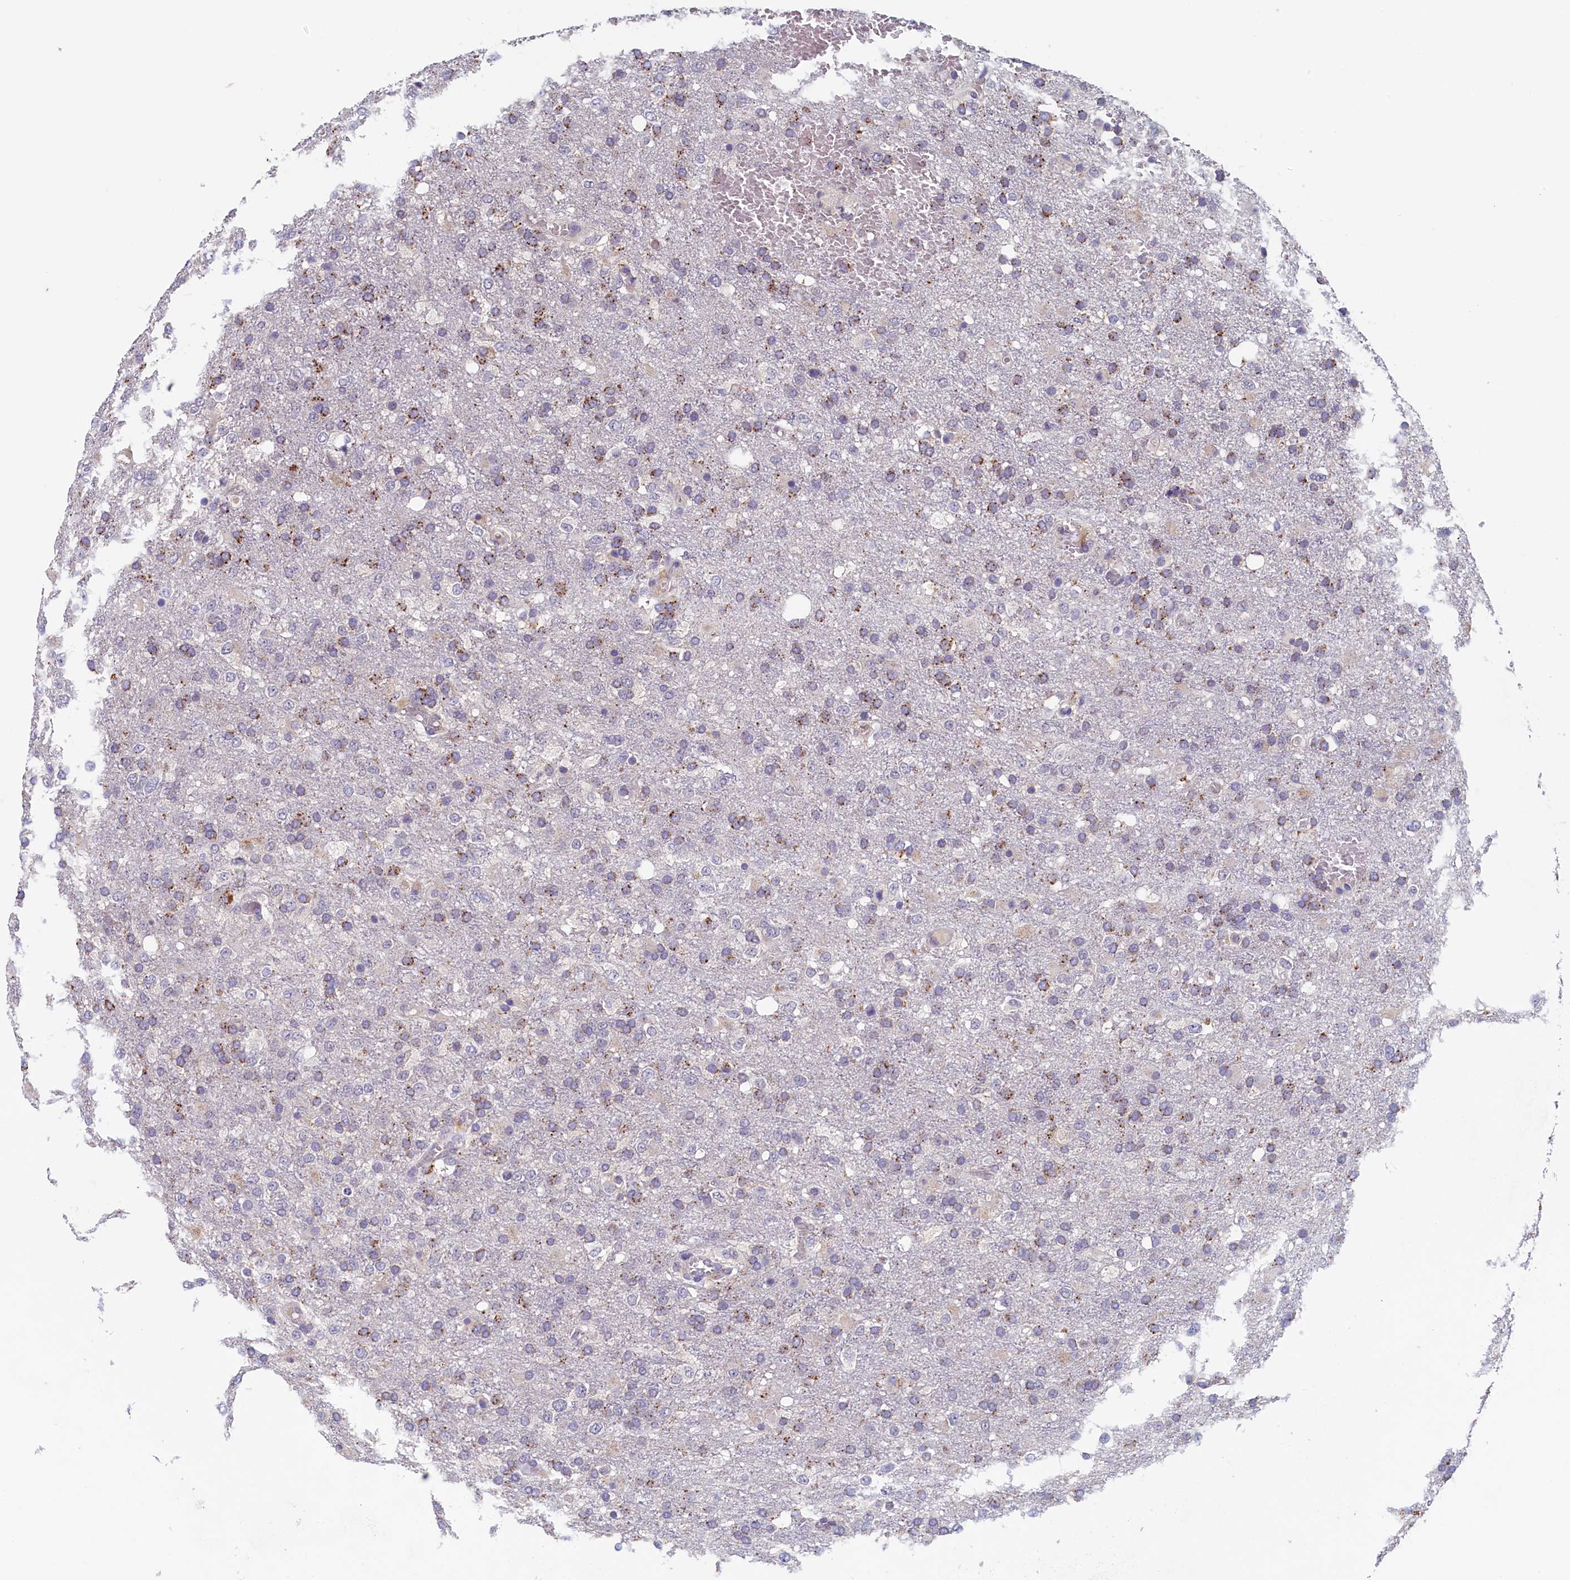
{"staining": {"intensity": "moderate", "quantity": "<25%", "location": "cytoplasmic/membranous"}, "tissue": "glioma", "cell_type": "Tumor cells", "image_type": "cancer", "snomed": [{"axis": "morphology", "description": "Glioma, malignant, High grade"}, {"axis": "topography", "description": "Brain"}], "caption": "Moderate cytoplasmic/membranous expression is present in about <25% of tumor cells in malignant glioma (high-grade).", "gene": "NUBP2", "patient": {"sex": "female", "age": 74}}